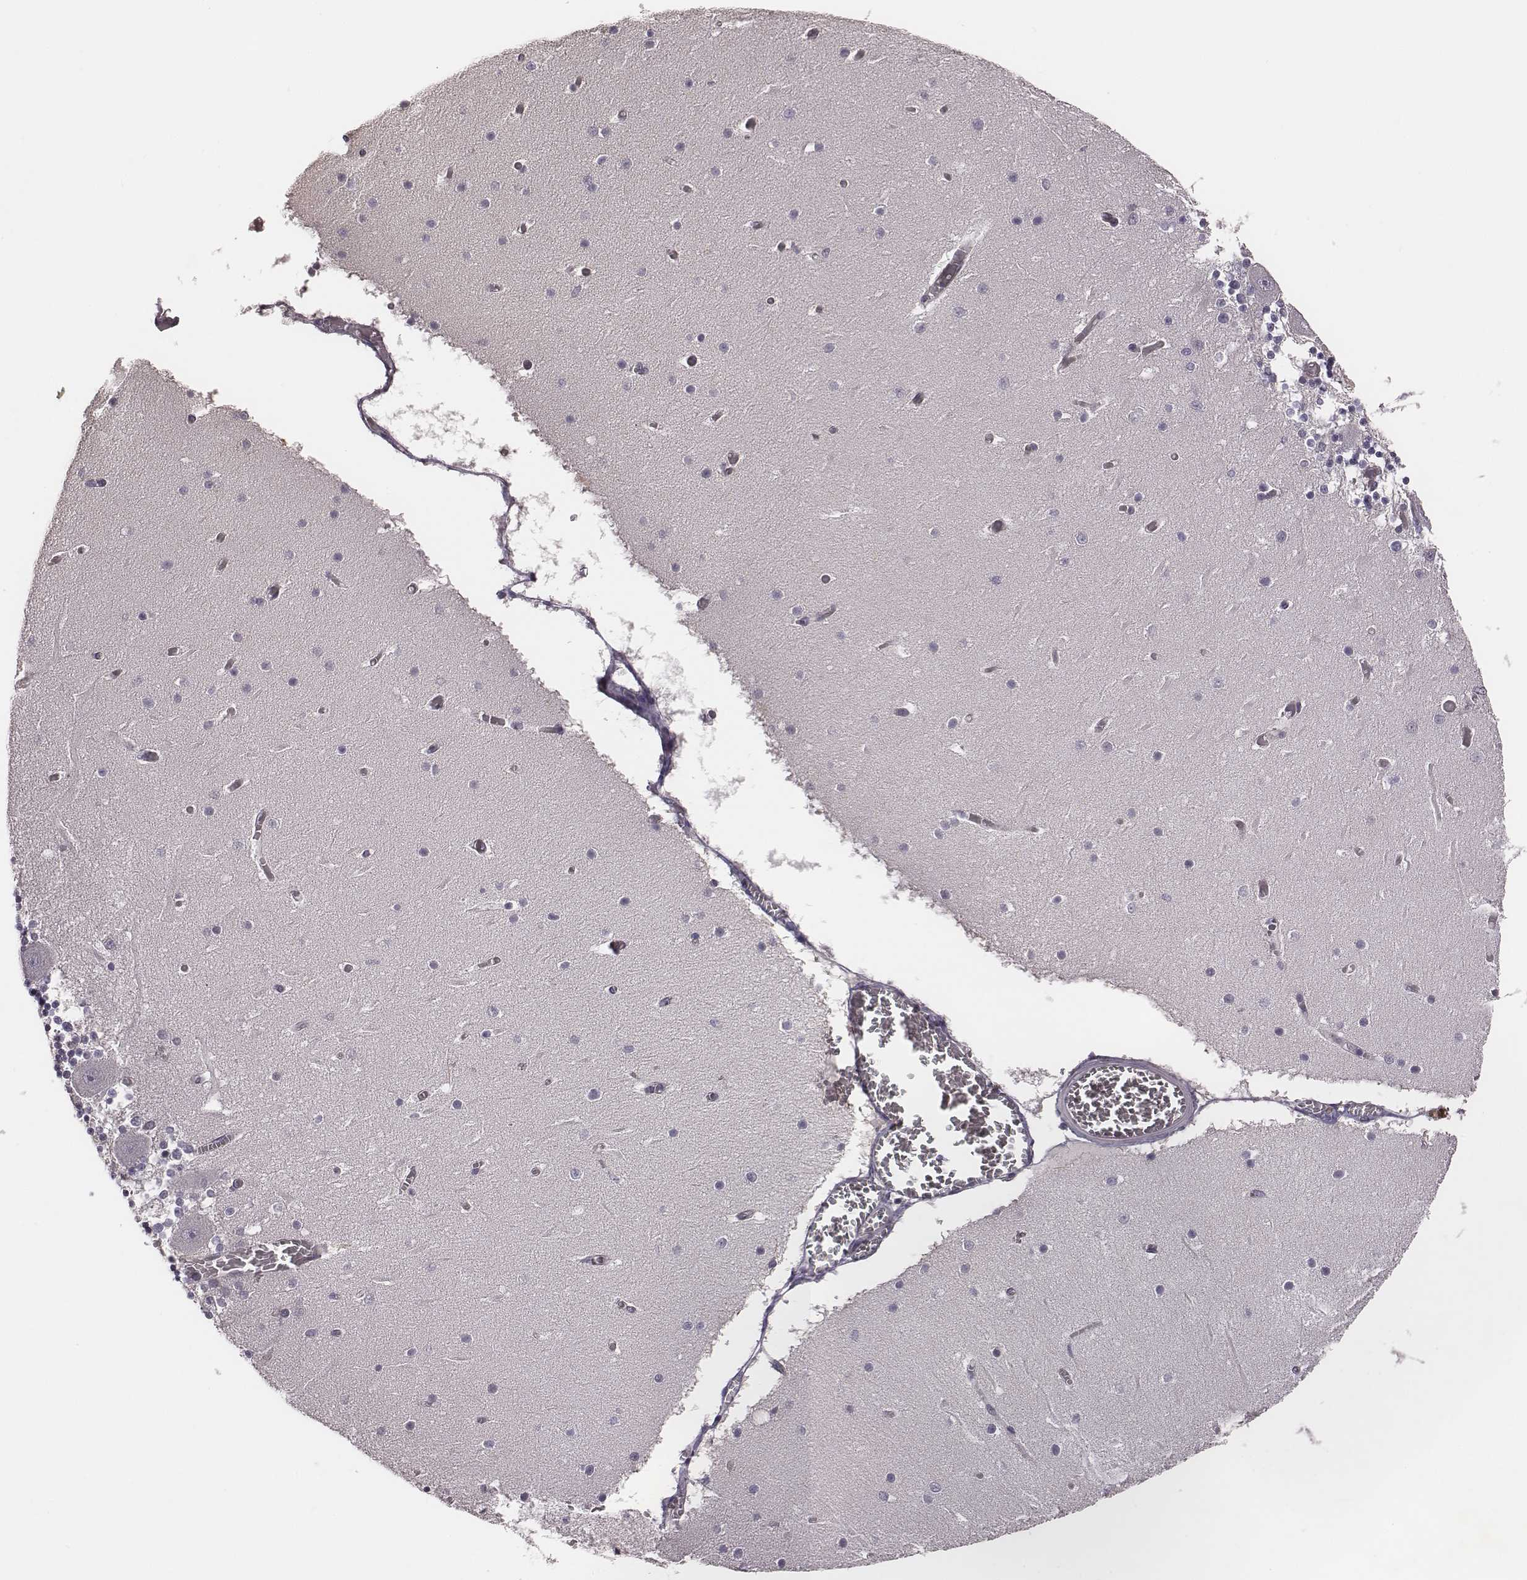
{"staining": {"intensity": "negative", "quantity": "none", "location": "none"}, "tissue": "cerebellum", "cell_type": "Cells in granular layer", "image_type": "normal", "snomed": [{"axis": "morphology", "description": "Normal tissue, NOS"}, {"axis": "topography", "description": "Cerebellum"}], "caption": "An immunohistochemistry (IHC) histopathology image of normal cerebellum is shown. There is no staining in cells in granular layer of cerebellum.", "gene": "SCARF1", "patient": {"sex": "female", "age": 28}}